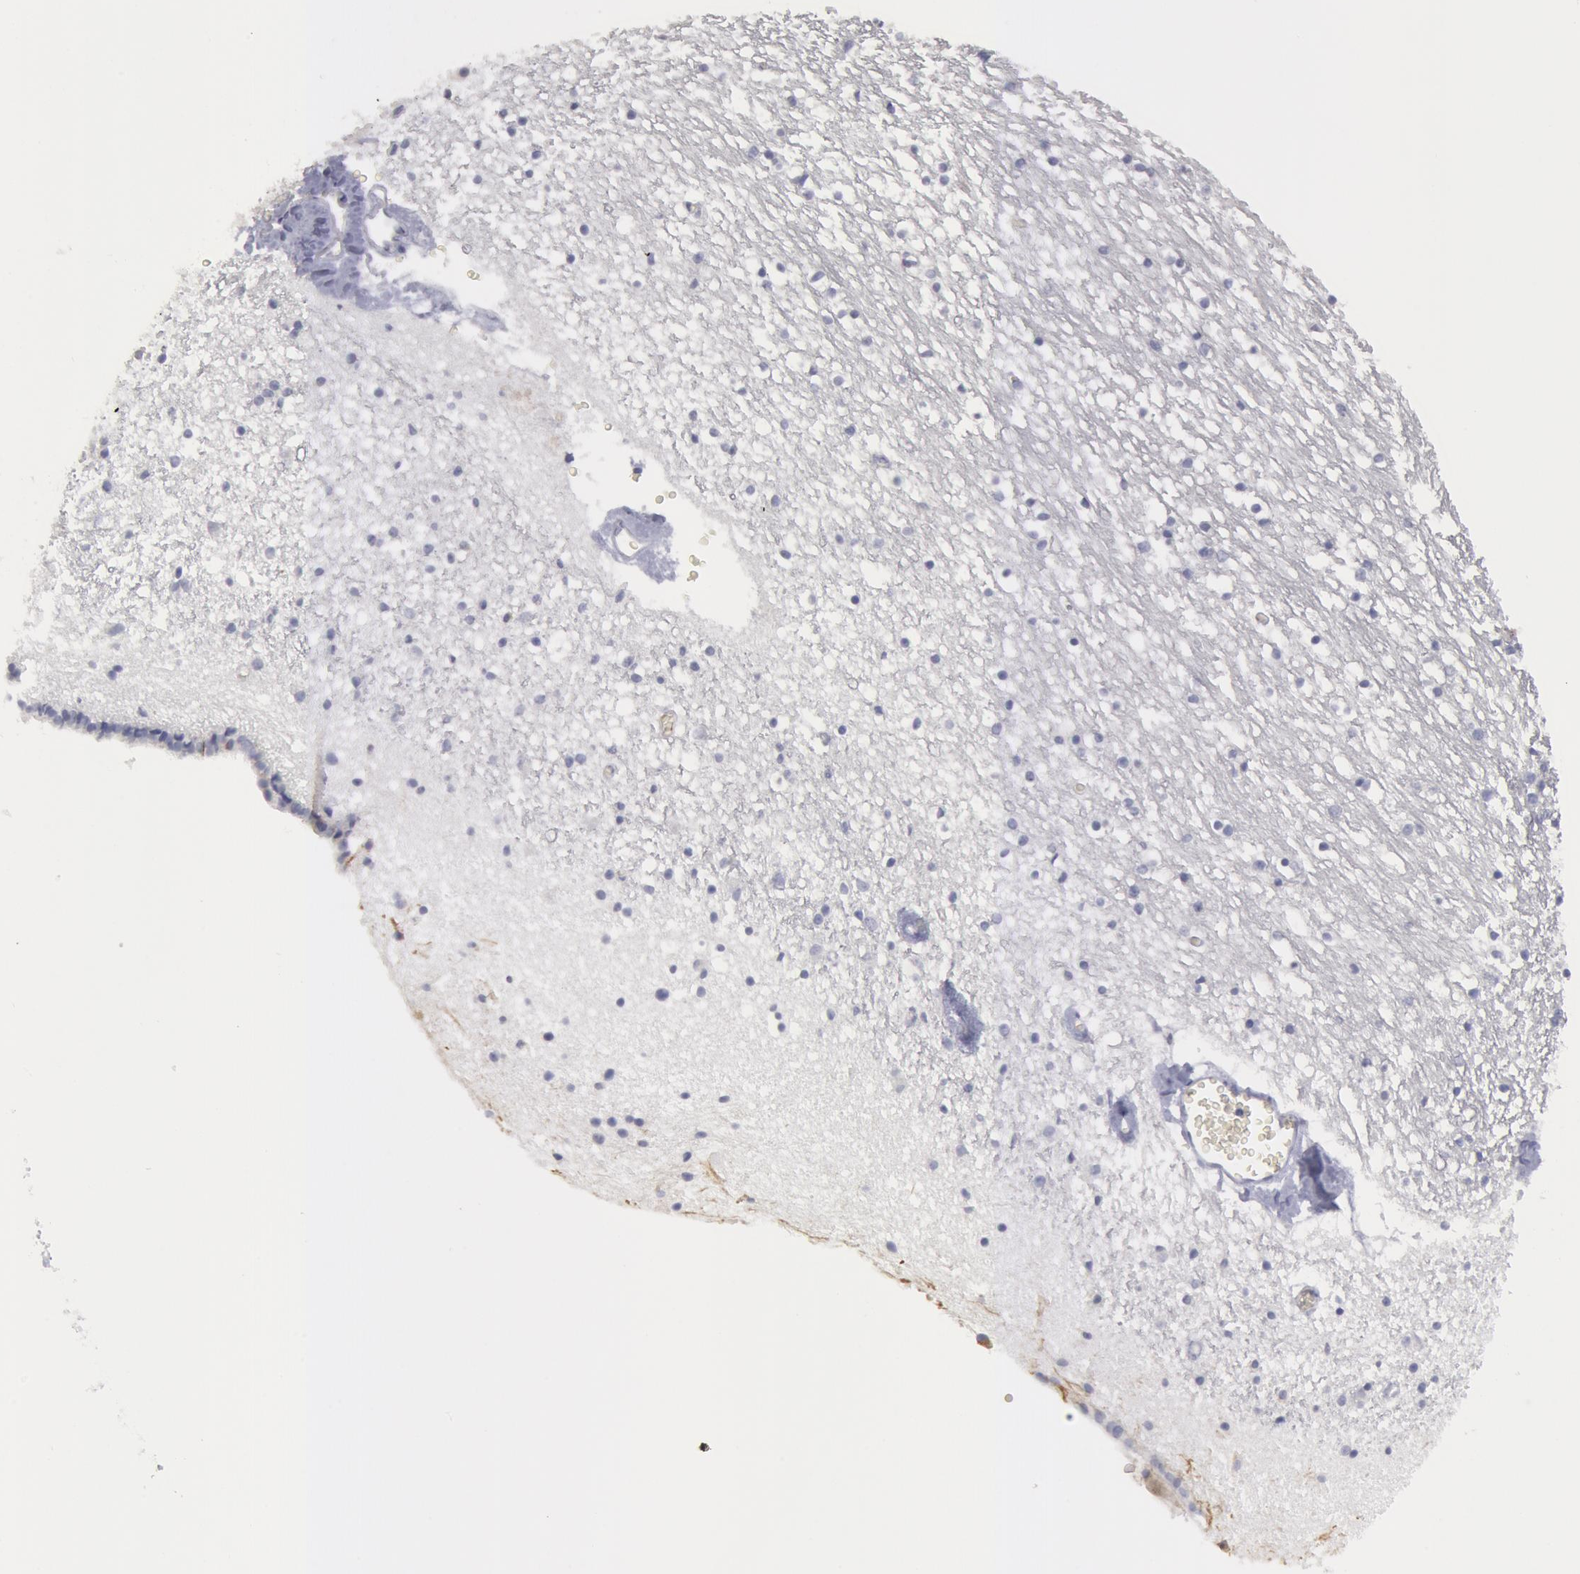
{"staining": {"intensity": "negative", "quantity": "none", "location": "none"}, "tissue": "caudate", "cell_type": "Glial cells", "image_type": "normal", "snomed": [{"axis": "morphology", "description": "Normal tissue, NOS"}, {"axis": "topography", "description": "Lateral ventricle wall"}], "caption": "Caudate was stained to show a protein in brown. There is no significant staining in glial cells. (Brightfield microscopy of DAB (3,3'-diaminobenzidine) immunohistochemistry at high magnification).", "gene": "SMC1B", "patient": {"sex": "male", "age": 45}}